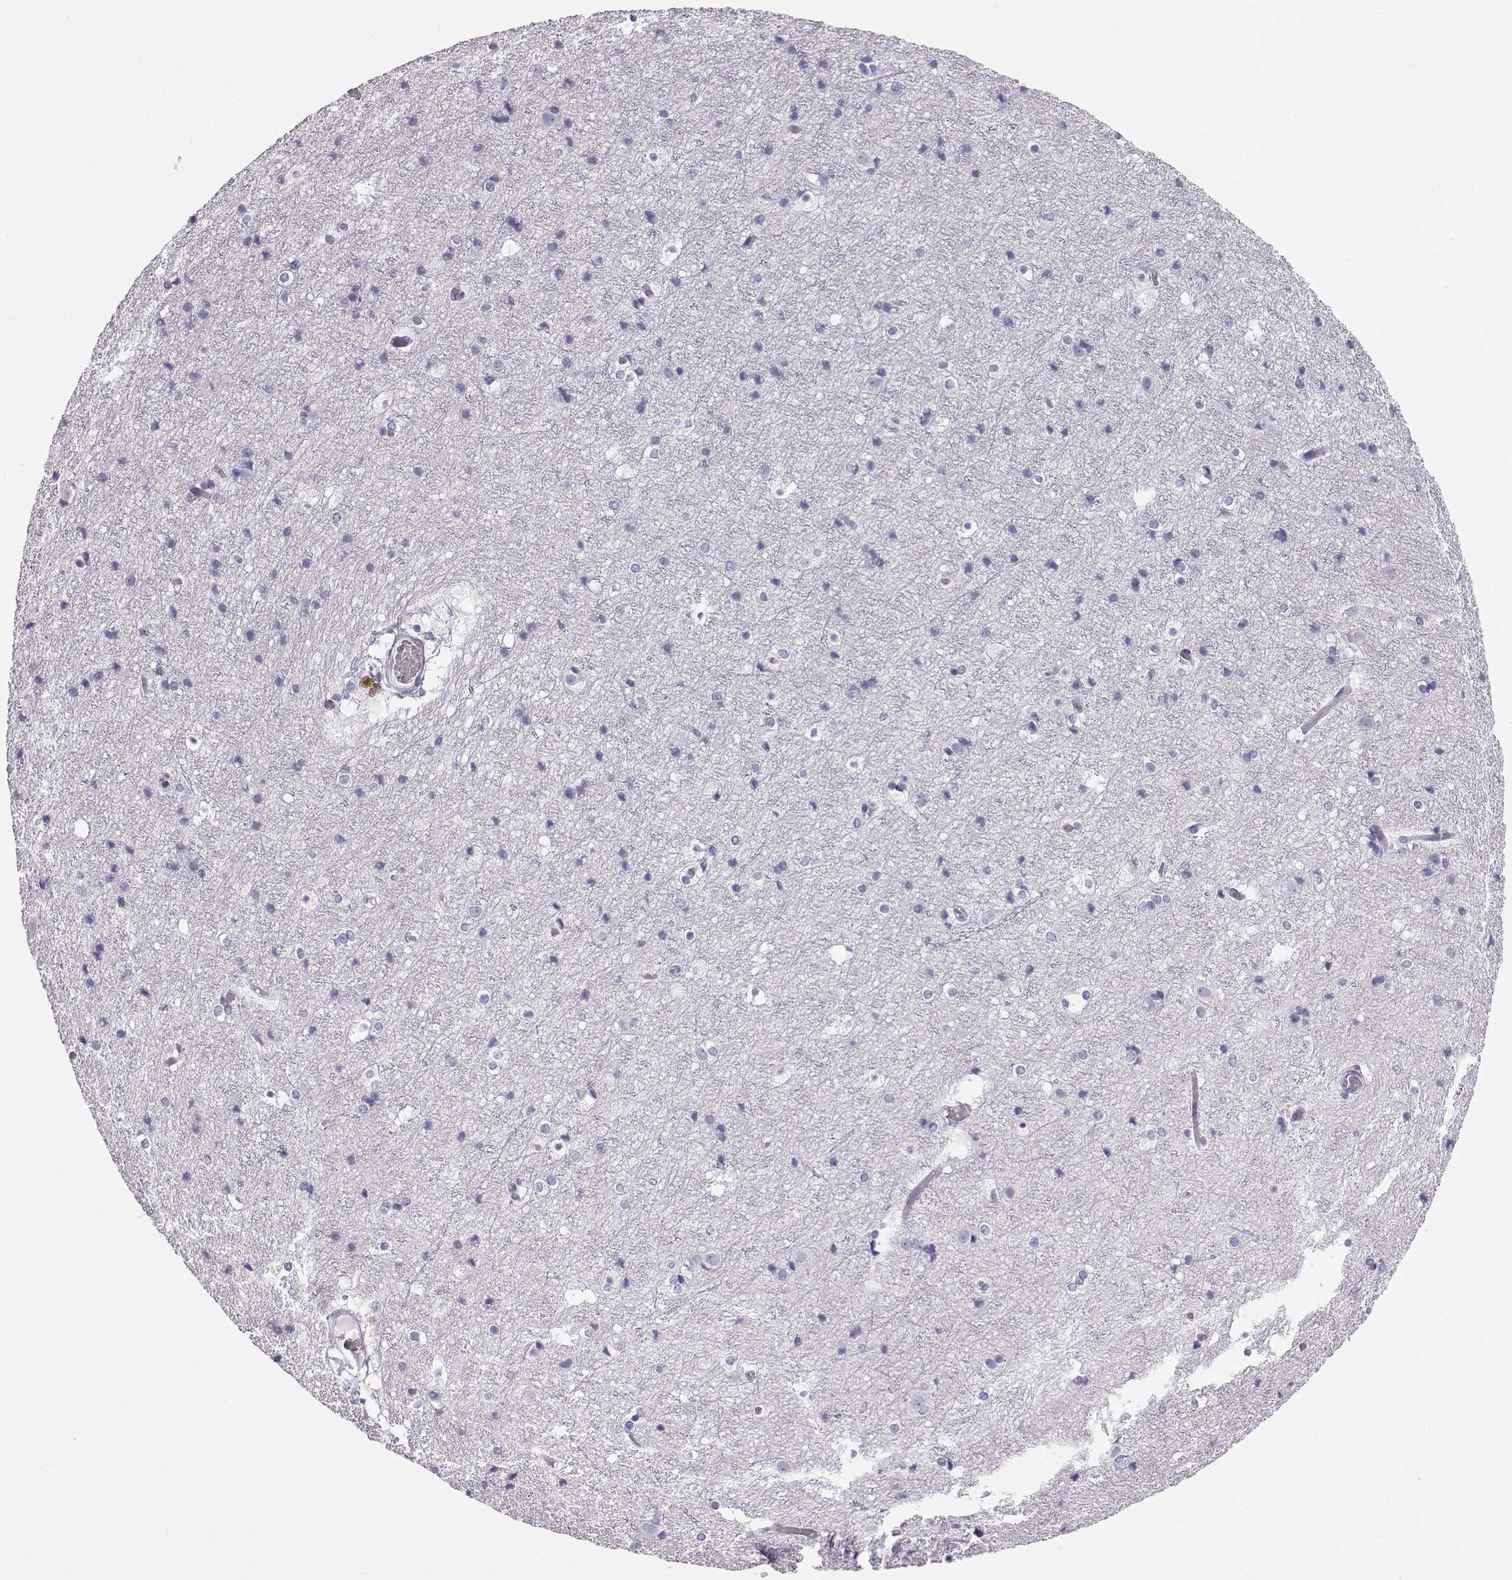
{"staining": {"intensity": "negative", "quantity": "none", "location": "none"}, "tissue": "cerebral cortex", "cell_type": "Endothelial cells", "image_type": "normal", "snomed": [{"axis": "morphology", "description": "Normal tissue, NOS"}, {"axis": "topography", "description": "Cerebral cortex"}], "caption": "Immunohistochemical staining of normal human cerebral cortex exhibits no significant expression in endothelial cells. (DAB (3,3'-diaminobenzidine) immunohistochemistry visualized using brightfield microscopy, high magnification).", "gene": "RD3", "patient": {"sex": "female", "age": 52}}